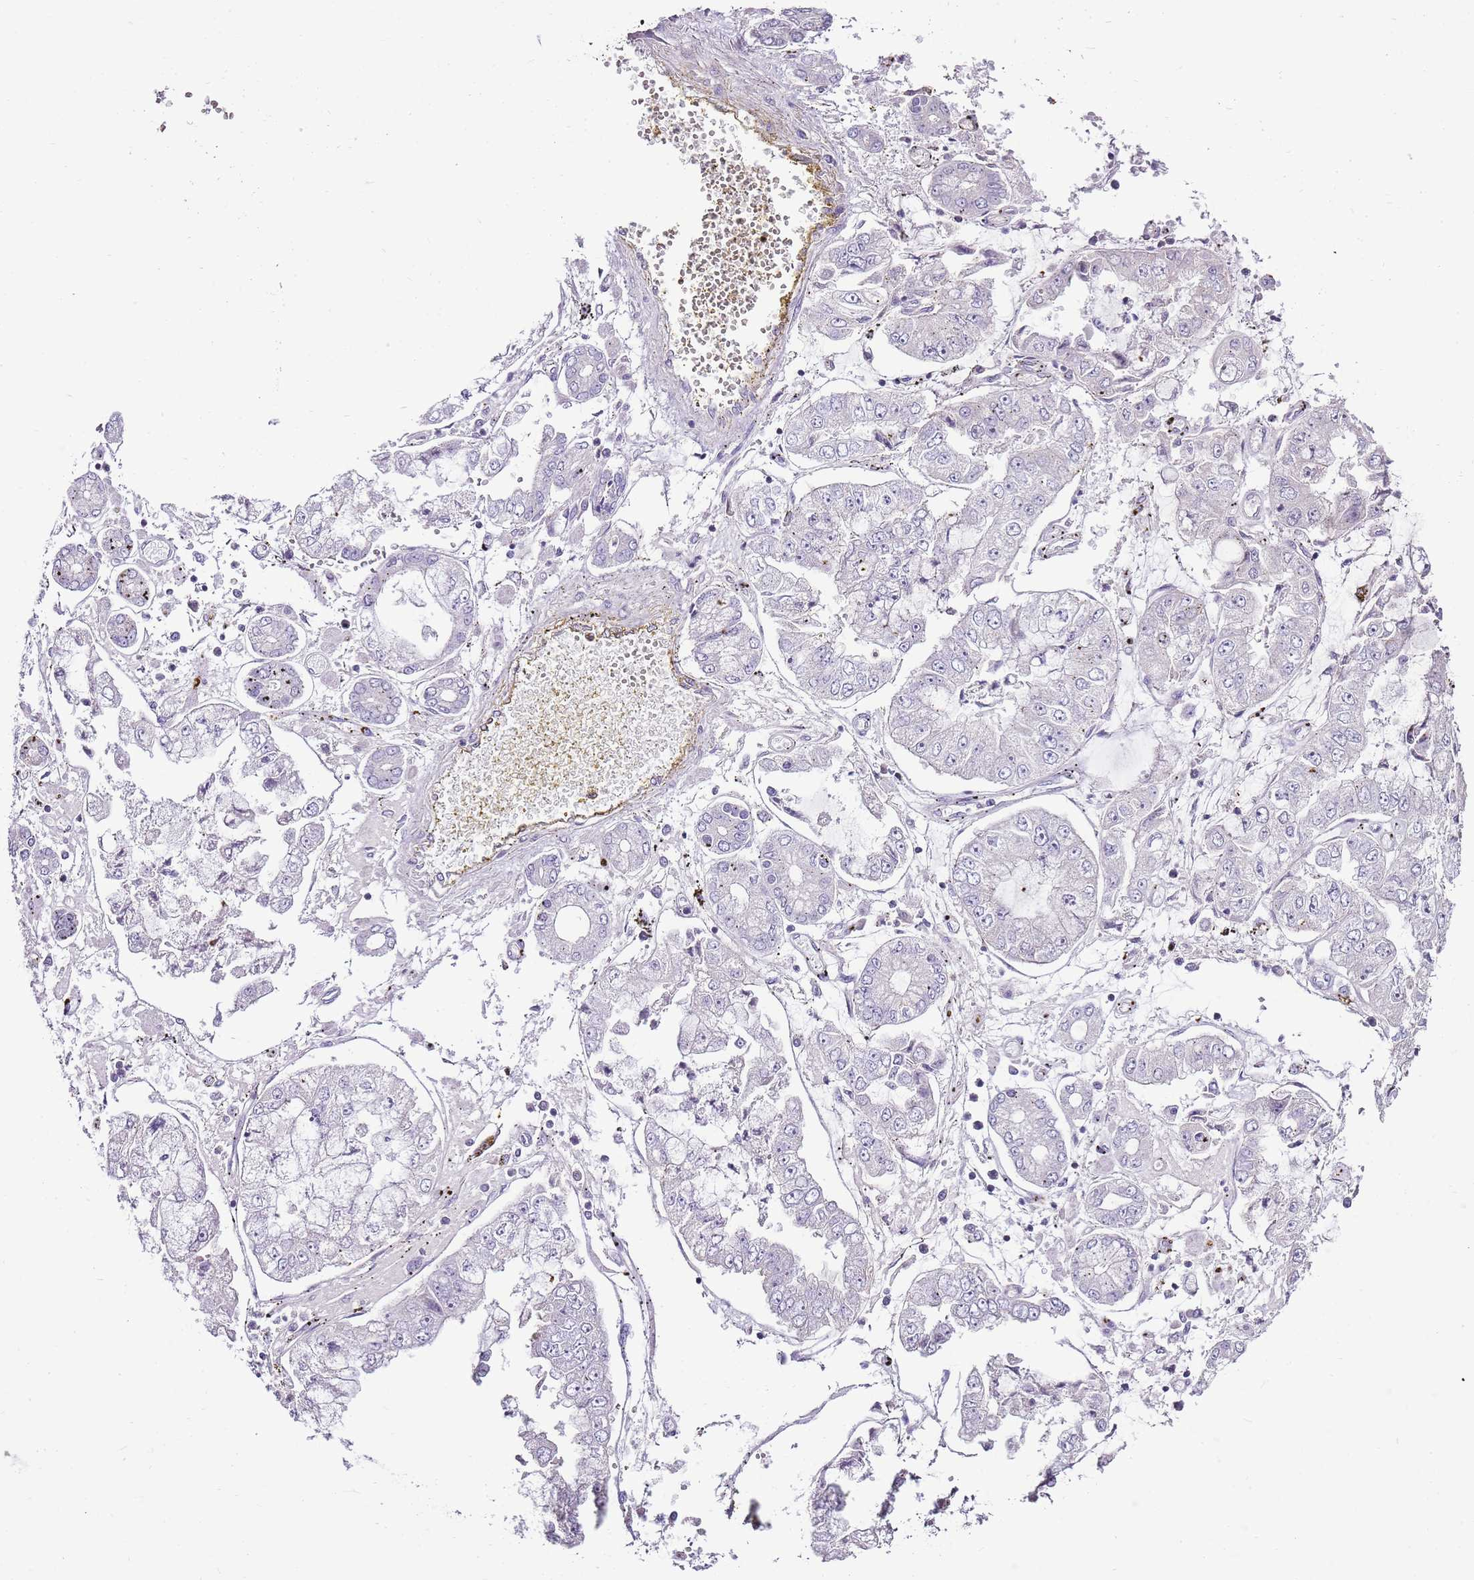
{"staining": {"intensity": "negative", "quantity": "none", "location": "none"}, "tissue": "stomach cancer", "cell_type": "Tumor cells", "image_type": "cancer", "snomed": [{"axis": "morphology", "description": "Adenocarcinoma, NOS"}, {"axis": "topography", "description": "Stomach"}], "caption": "Tumor cells show no significant protein positivity in stomach adenocarcinoma.", "gene": "ZBP1", "patient": {"sex": "male", "age": 76}}